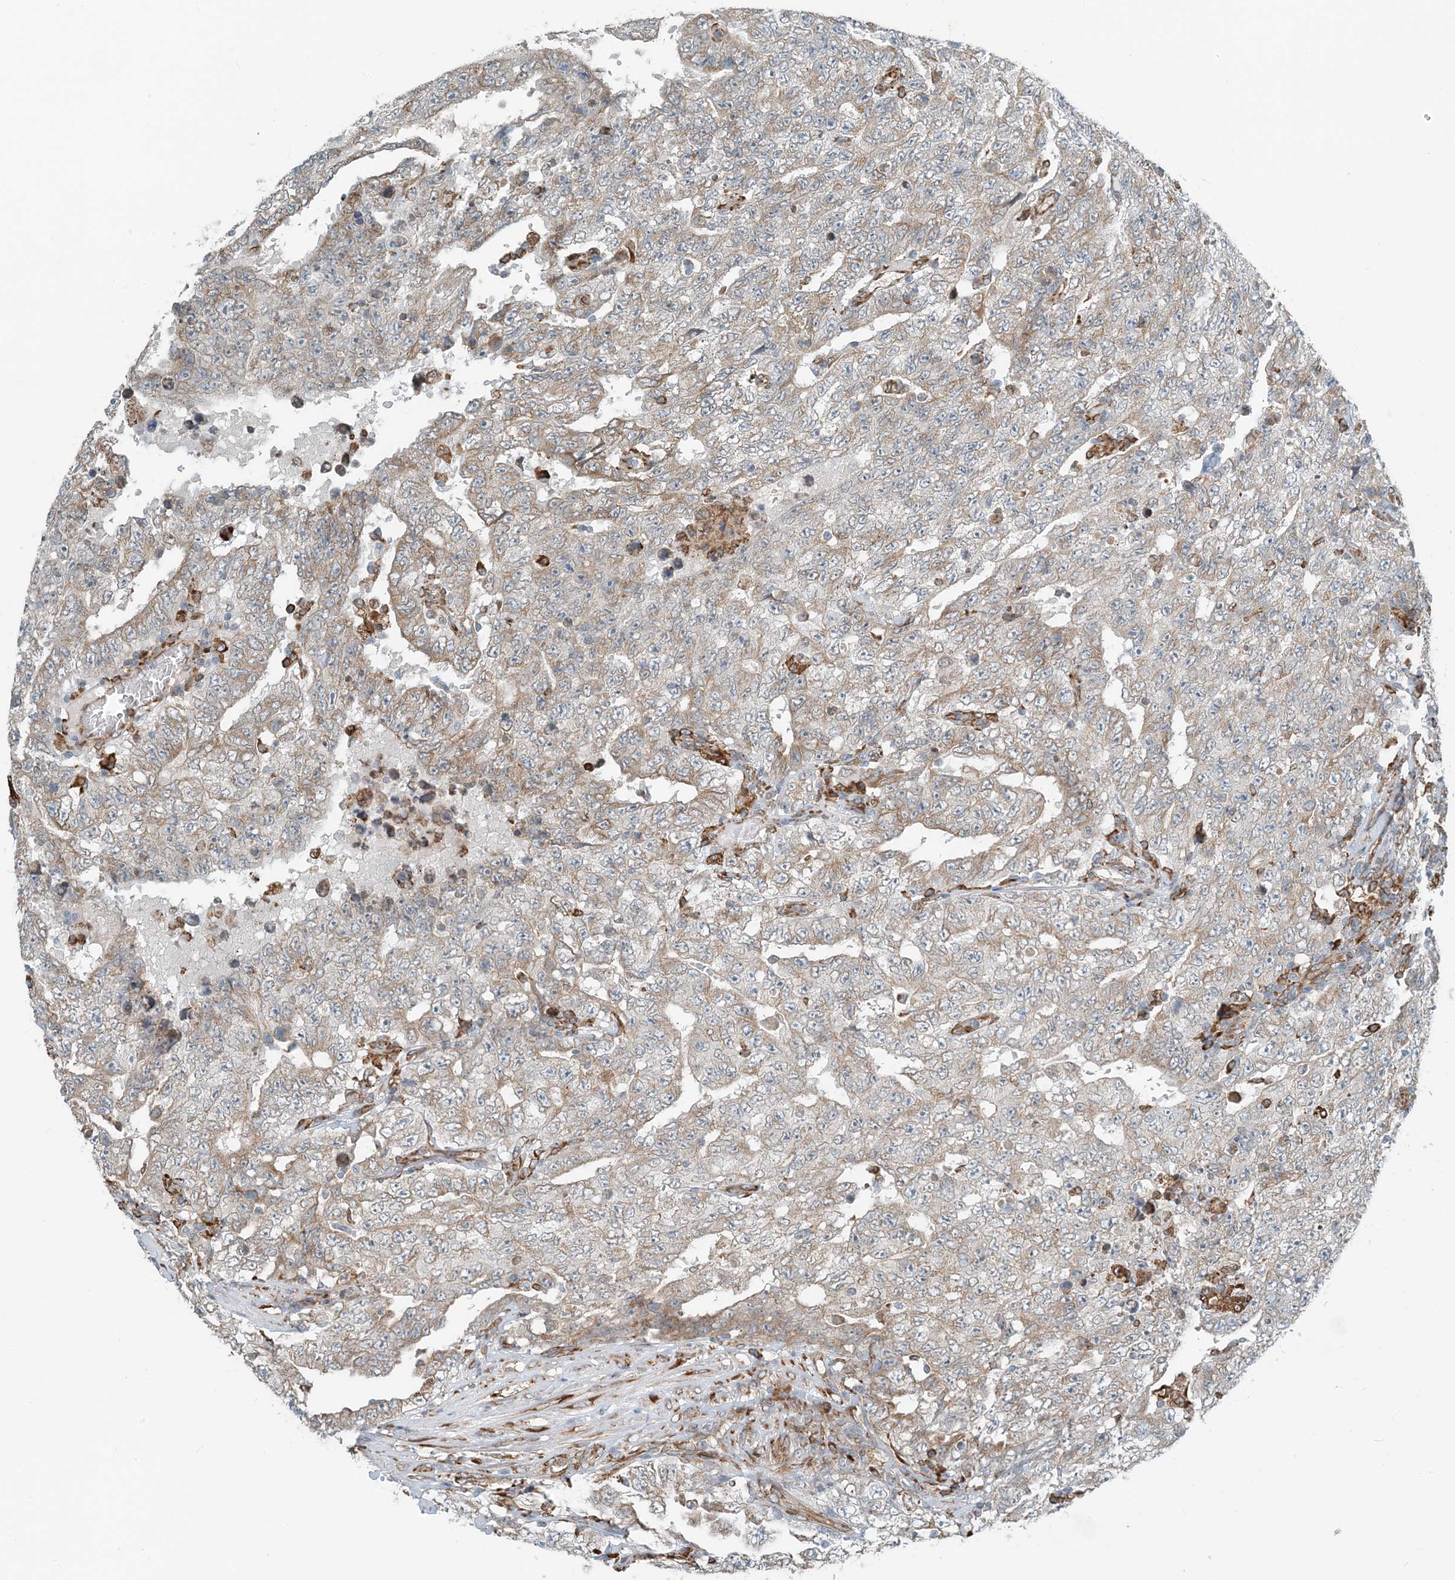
{"staining": {"intensity": "weak", "quantity": "<25%", "location": "cytoplasmic/membranous"}, "tissue": "testis cancer", "cell_type": "Tumor cells", "image_type": "cancer", "snomed": [{"axis": "morphology", "description": "Carcinoma, Embryonal, NOS"}, {"axis": "topography", "description": "Testis"}], "caption": "Protein analysis of testis cancer reveals no significant staining in tumor cells. The staining is performed using DAB (3,3'-diaminobenzidine) brown chromogen with nuclei counter-stained in using hematoxylin.", "gene": "CERKL", "patient": {"sex": "male", "age": 26}}